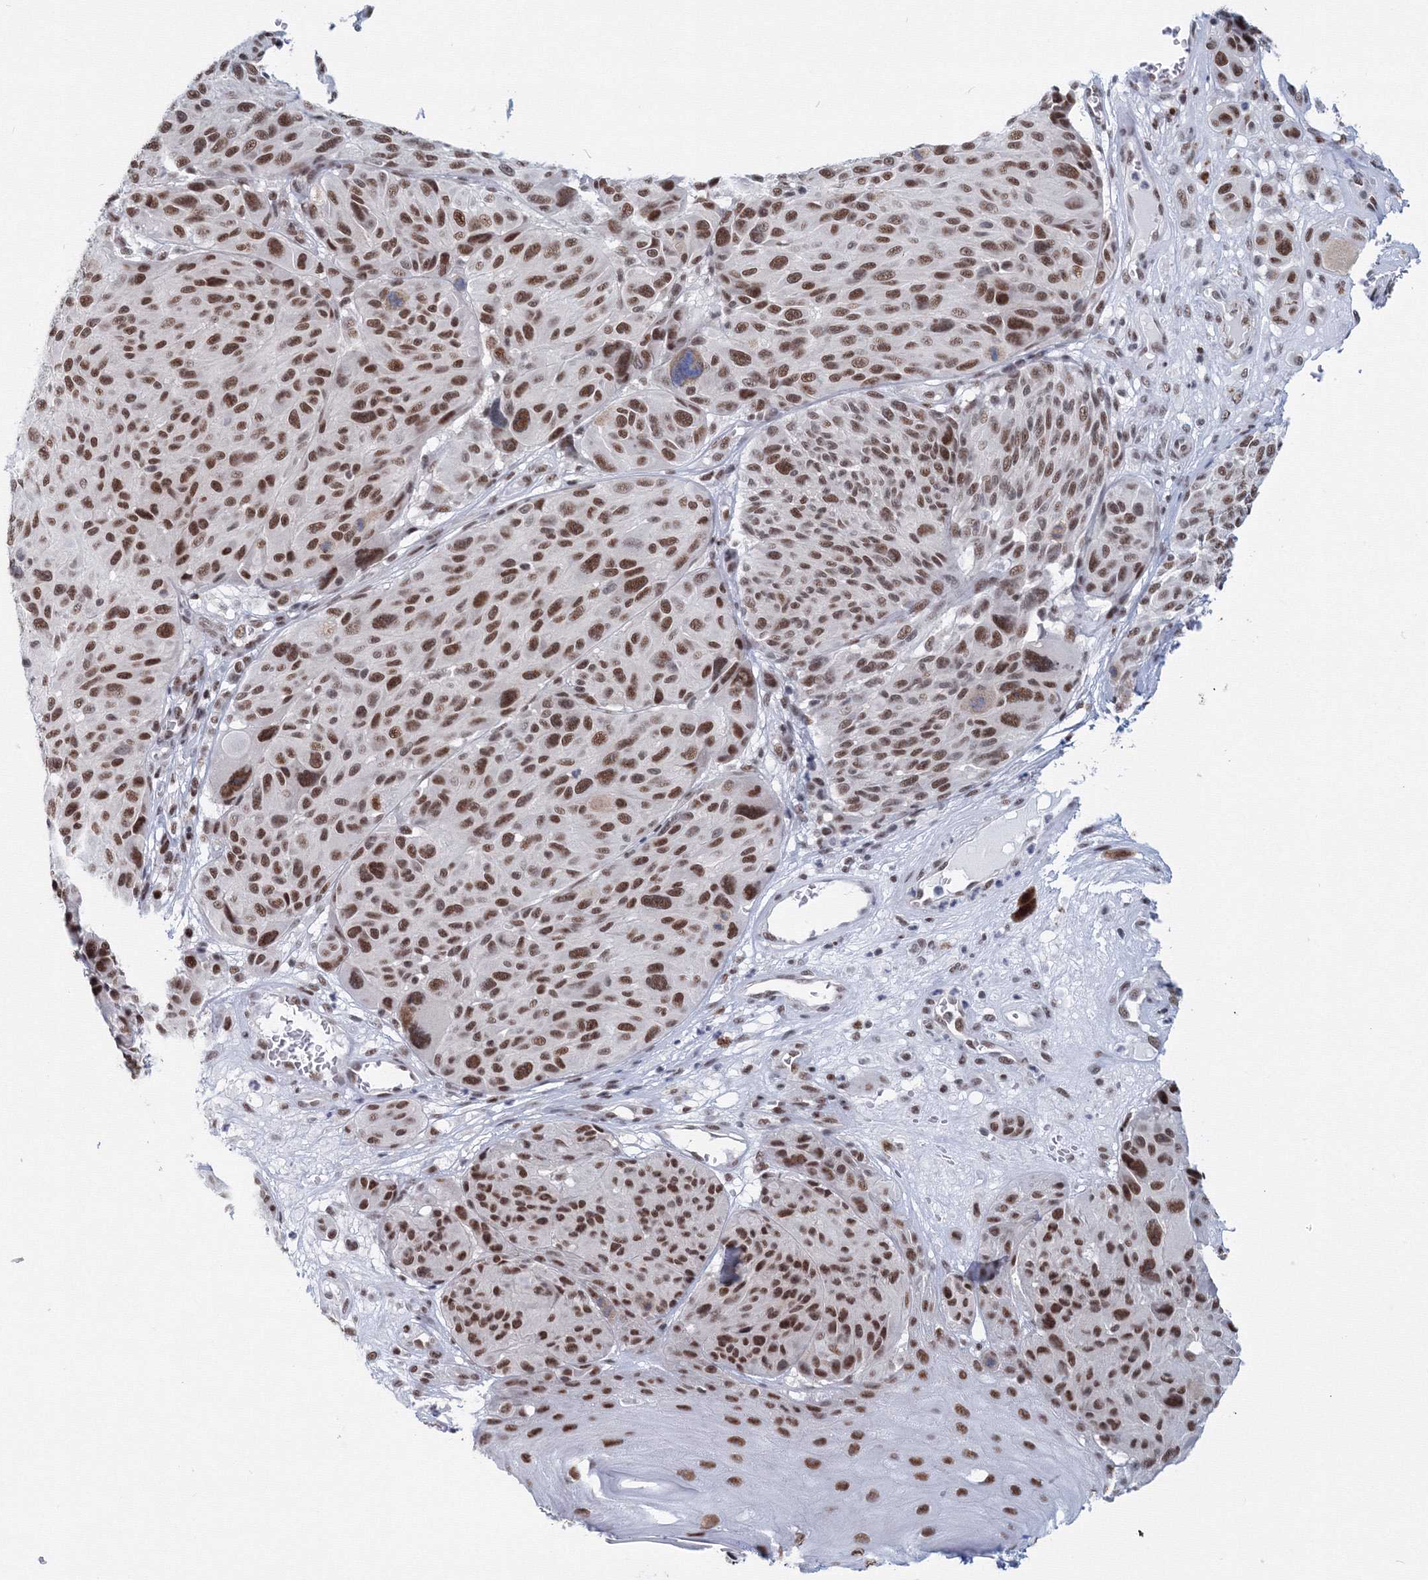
{"staining": {"intensity": "strong", "quantity": ">75%", "location": "nuclear"}, "tissue": "melanoma", "cell_type": "Tumor cells", "image_type": "cancer", "snomed": [{"axis": "morphology", "description": "Malignant melanoma, NOS"}, {"axis": "topography", "description": "Skin"}], "caption": "About >75% of tumor cells in human malignant melanoma display strong nuclear protein staining as visualized by brown immunohistochemical staining.", "gene": "SF3B6", "patient": {"sex": "male", "age": 83}}